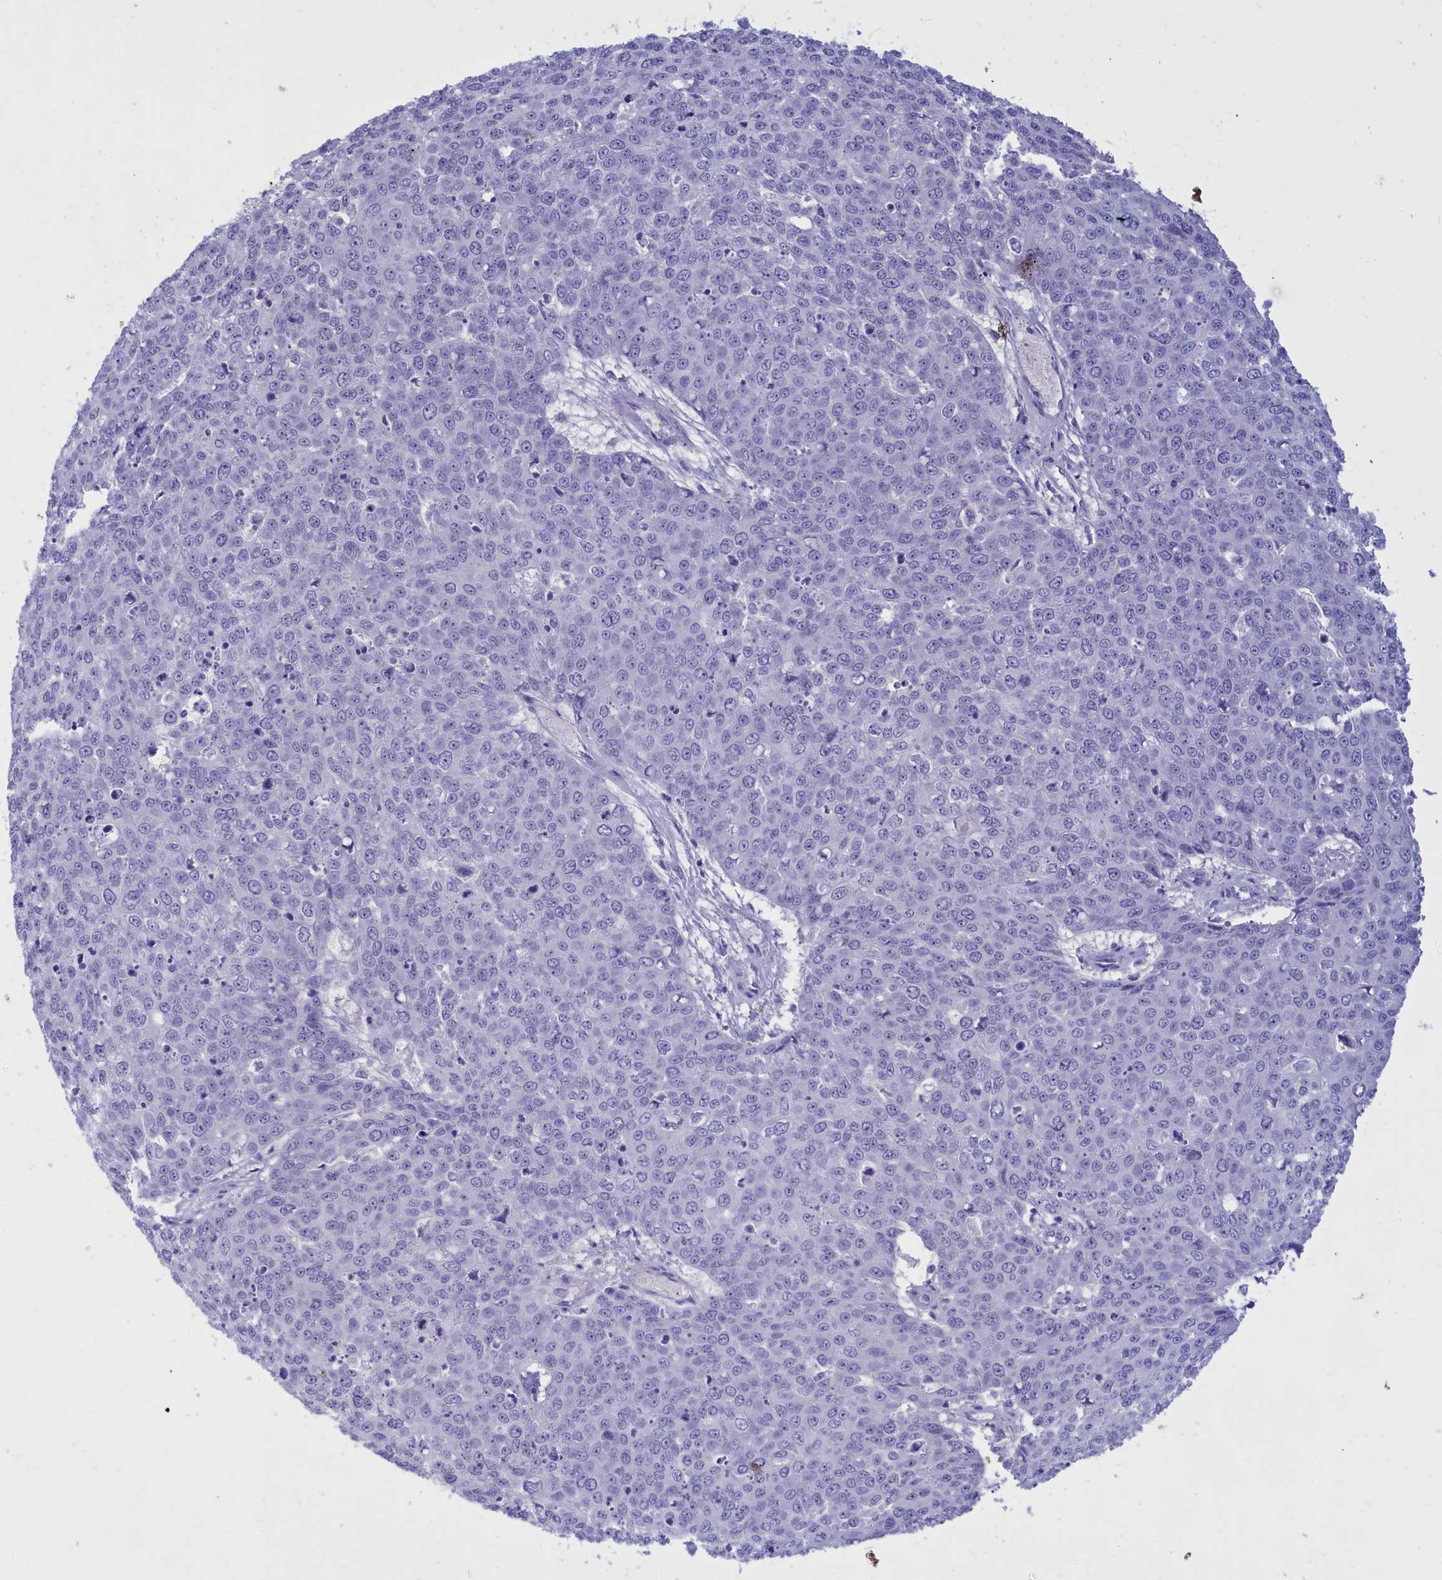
{"staining": {"intensity": "negative", "quantity": "none", "location": "none"}, "tissue": "skin cancer", "cell_type": "Tumor cells", "image_type": "cancer", "snomed": [{"axis": "morphology", "description": "Squamous cell carcinoma, NOS"}, {"axis": "topography", "description": "Skin"}], "caption": "IHC histopathology image of human skin cancer (squamous cell carcinoma) stained for a protein (brown), which demonstrates no staining in tumor cells.", "gene": "GAPDHS", "patient": {"sex": "male", "age": 71}}